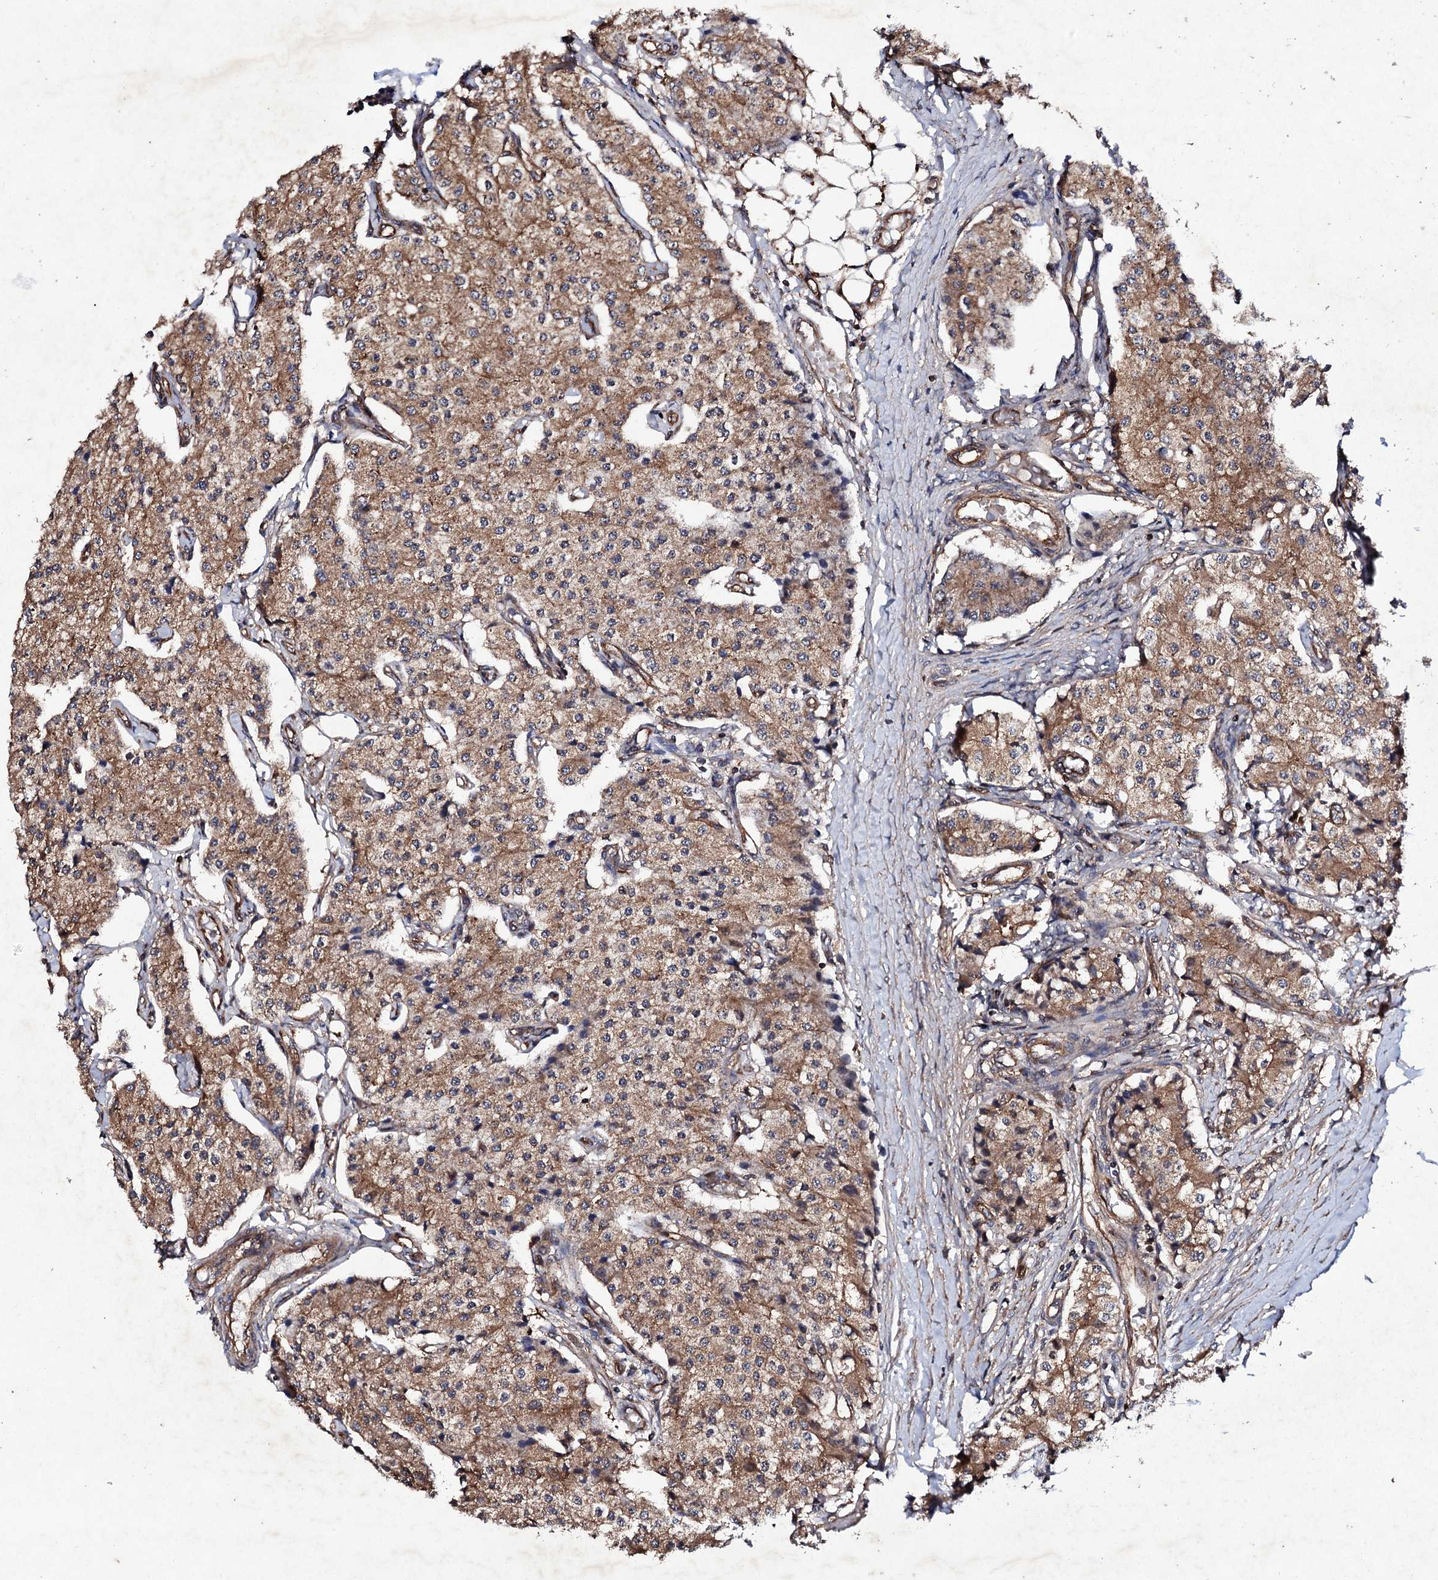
{"staining": {"intensity": "moderate", "quantity": ">75%", "location": "cytoplasmic/membranous"}, "tissue": "carcinoid", "cell_type": "Tumor cells", "image_type": "cancer", "snomed": [{"axis": "morphology", "description": "Carcinoid, malignant, NOS"}, {"axis": "topography", "description": "Colon"}], "caption": "A histopathology image of human carcinoid (malignant) stained for a protein reveals moderate cytoplasmic/membranous brown staining in tumor cells.", "gene": "MOCOS", "patient": {"sex": "female", "age": 52}}